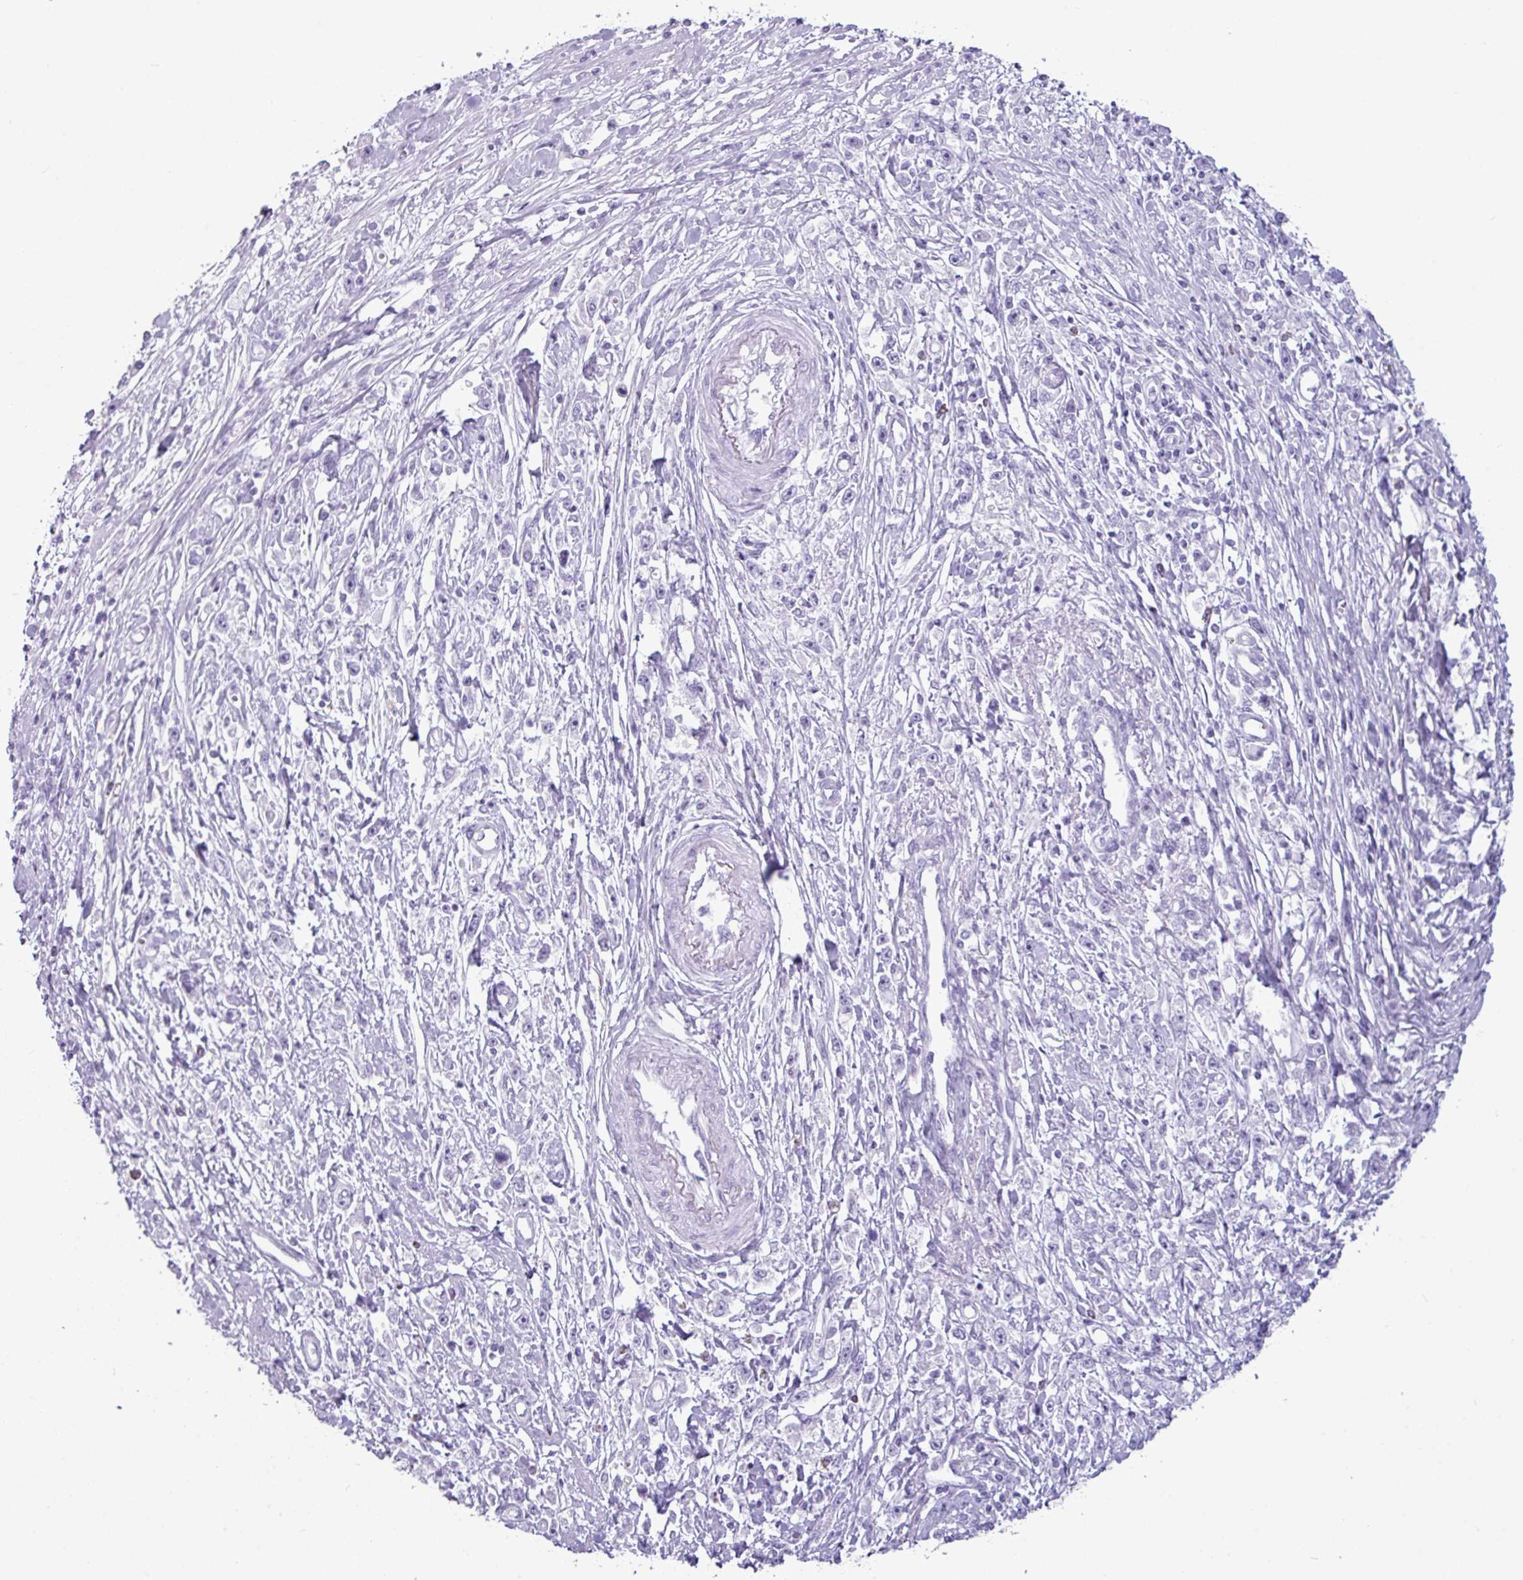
{"staining": {"intensity": "negative", "quantity": "none", "location": "none"}, "tissue": "stomach cancer", "cell_type": "Tumor cells", "image_type": "cancer", "snomed": [{"axis": "morphology", "description": "Adenocarcinoma, NOS"}, {"axis": "topography", "description": "Stomach"}], "caption": "IHC photomicrograph of neoplastic tissue: adenocarcinoma (stomach) stained with DAB shows no significant protein expression in tumor cells.", "gene": "AMY1B", "patient": {"sex": "female", "age": 59}}